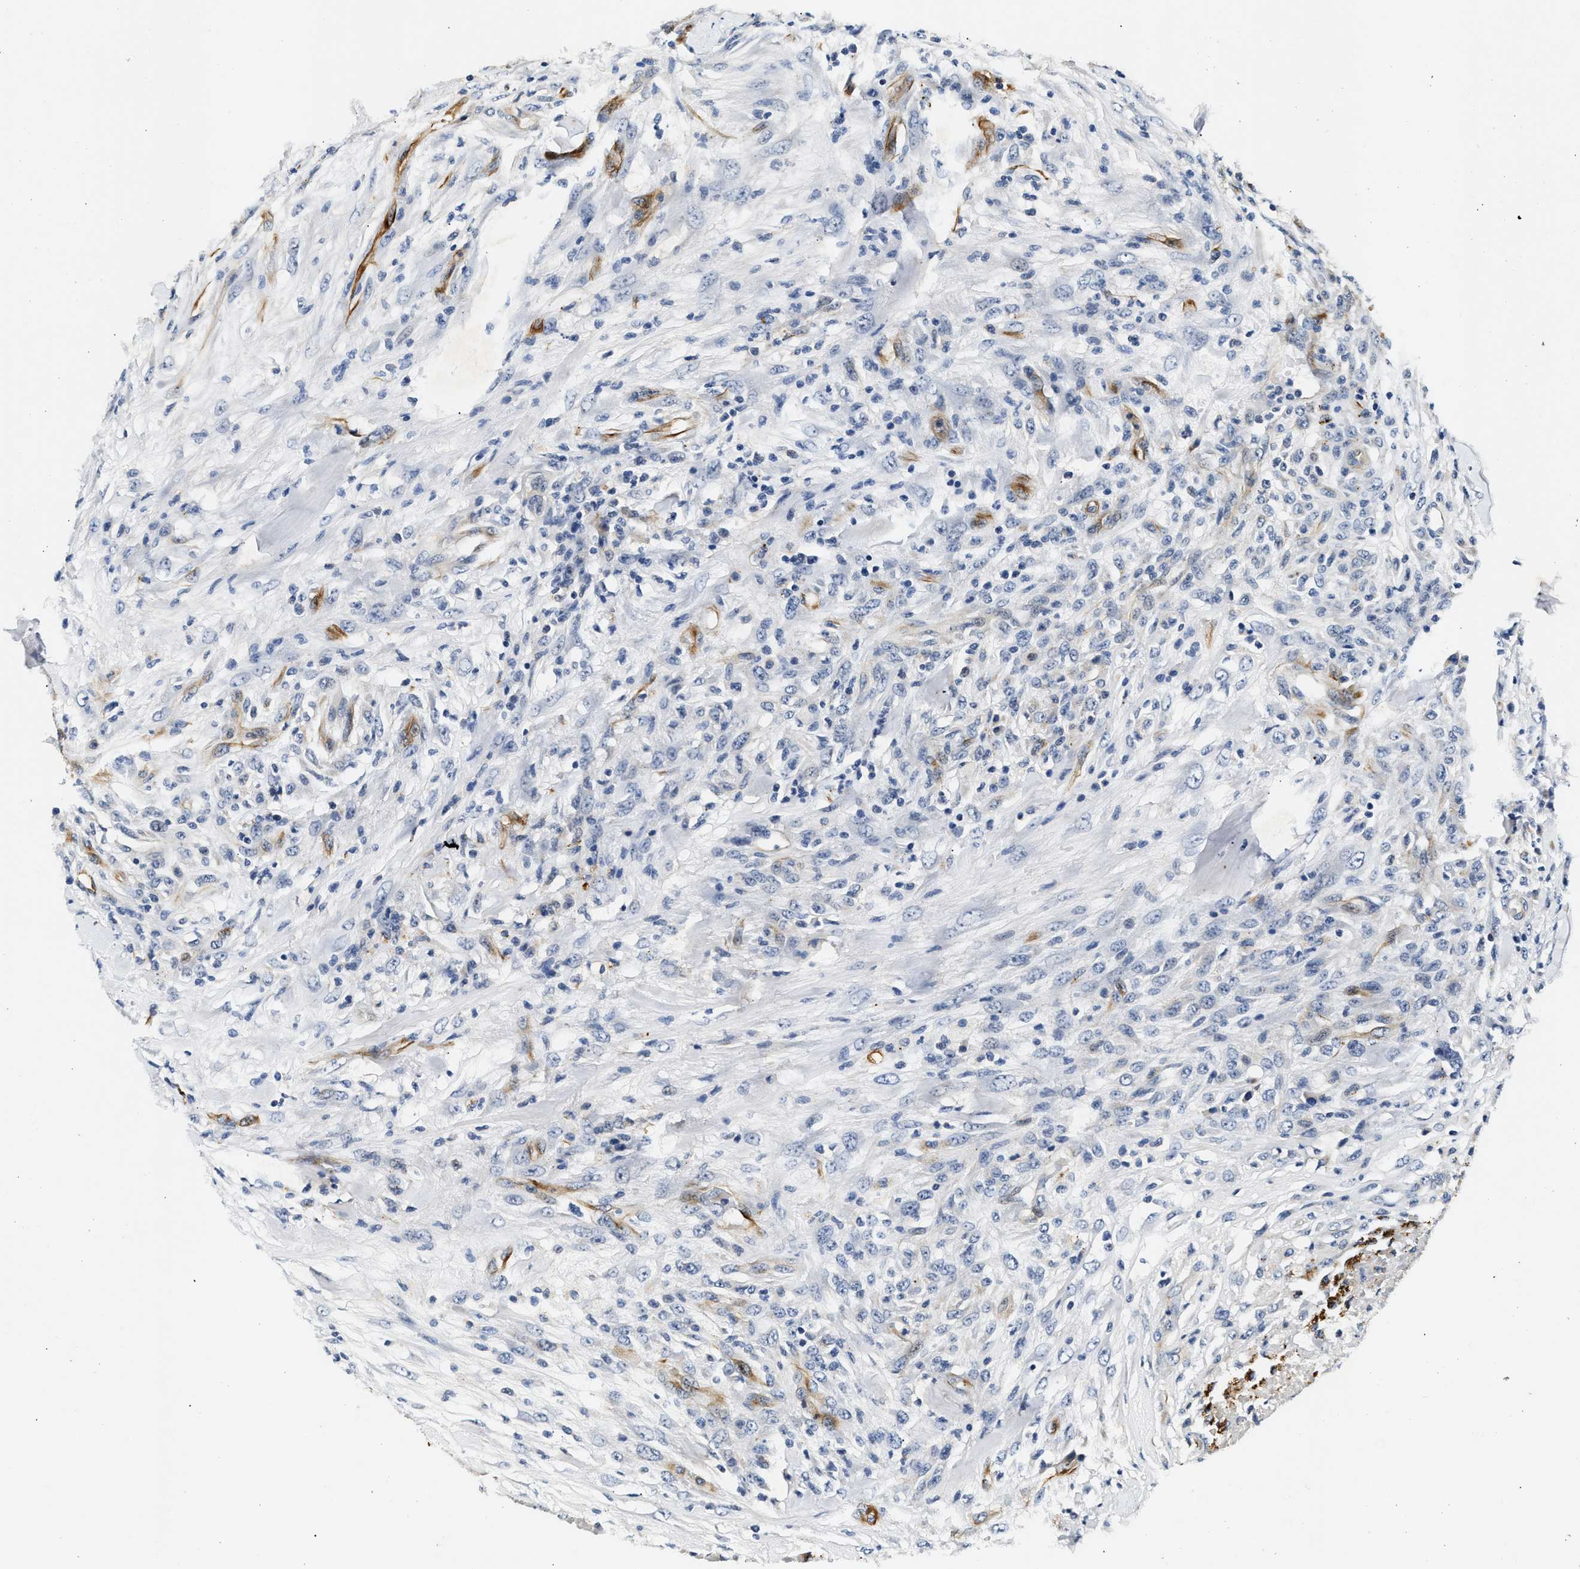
{"staining": {"intensity": "negative", "quantity": "none", "location": "none"}, "tissue": "testis cancer", "cell_type": "Tumor cells", "image_type": "cancer", "snomed": [{"axis": "morphology", "description": "Seminoma, NOS"}, {"axis": "topography", "description": "Testis"}], "caption": "Immunohistochemical staining of human testis seminoma displays no significant staining in tumor cells.", "gene": "MED22", "patient": {"sex": "male", "age": 59}}